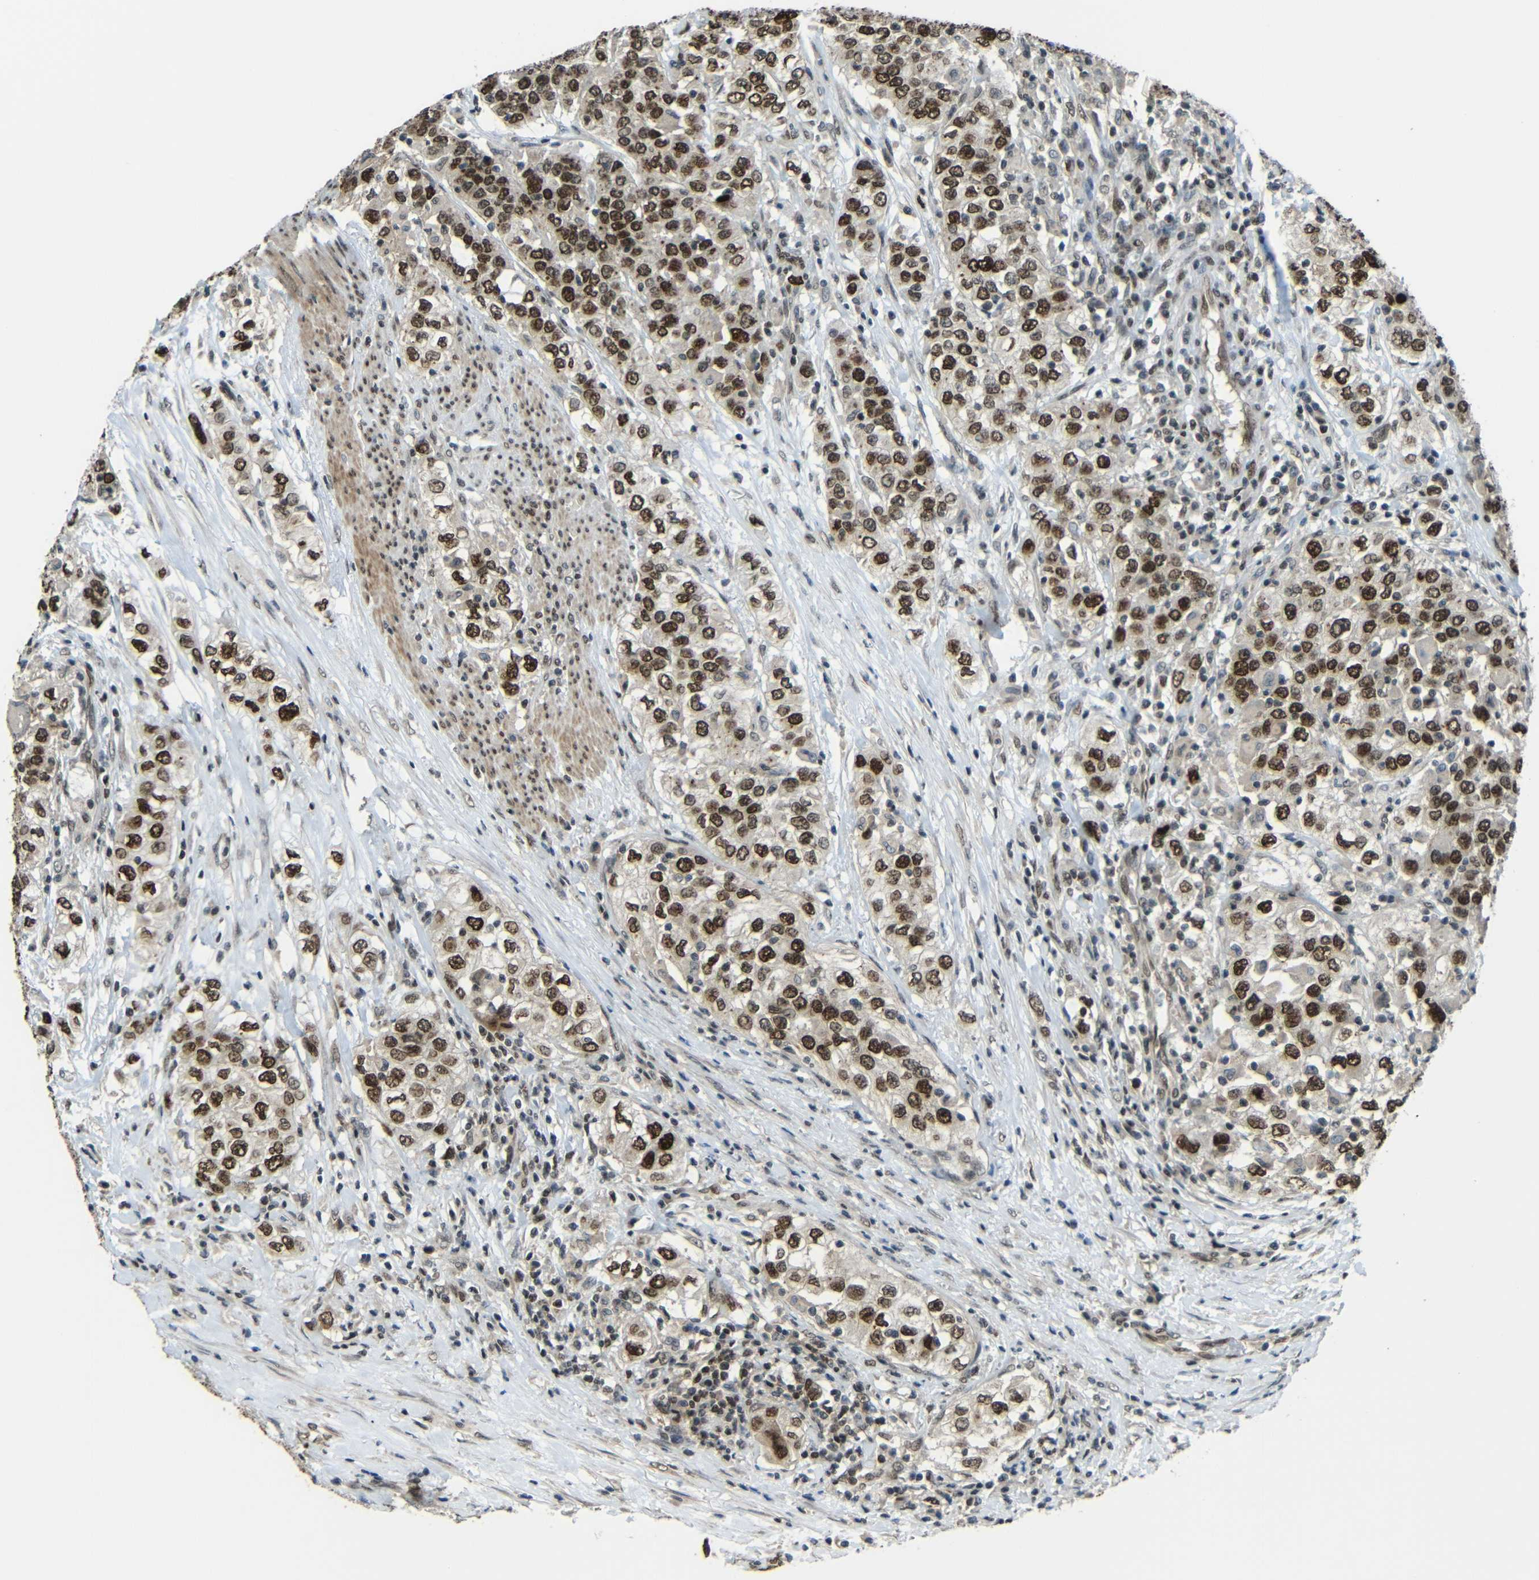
{"staining": {"intensity": "strong", "quantity": ">75%", "location": "nuclear"}, "tissue": "urothelial cancer", "cell_type": "Tumor cells", "image_type": "cancer", "snomed": [{"axis": "morphology", "description": "Urothelial carcinoma, High grade"}, {"axis": "topography", "description": "Urinary bladder"}], "caption": "There is high levels of strong nuclear staining in tumor cells of high-grade urothelial carcinoma, as demonstrated by immunohistochemical staining (brown color).", "gene": "PSIP1", "patient": {"sex": "female", "age": 80}}